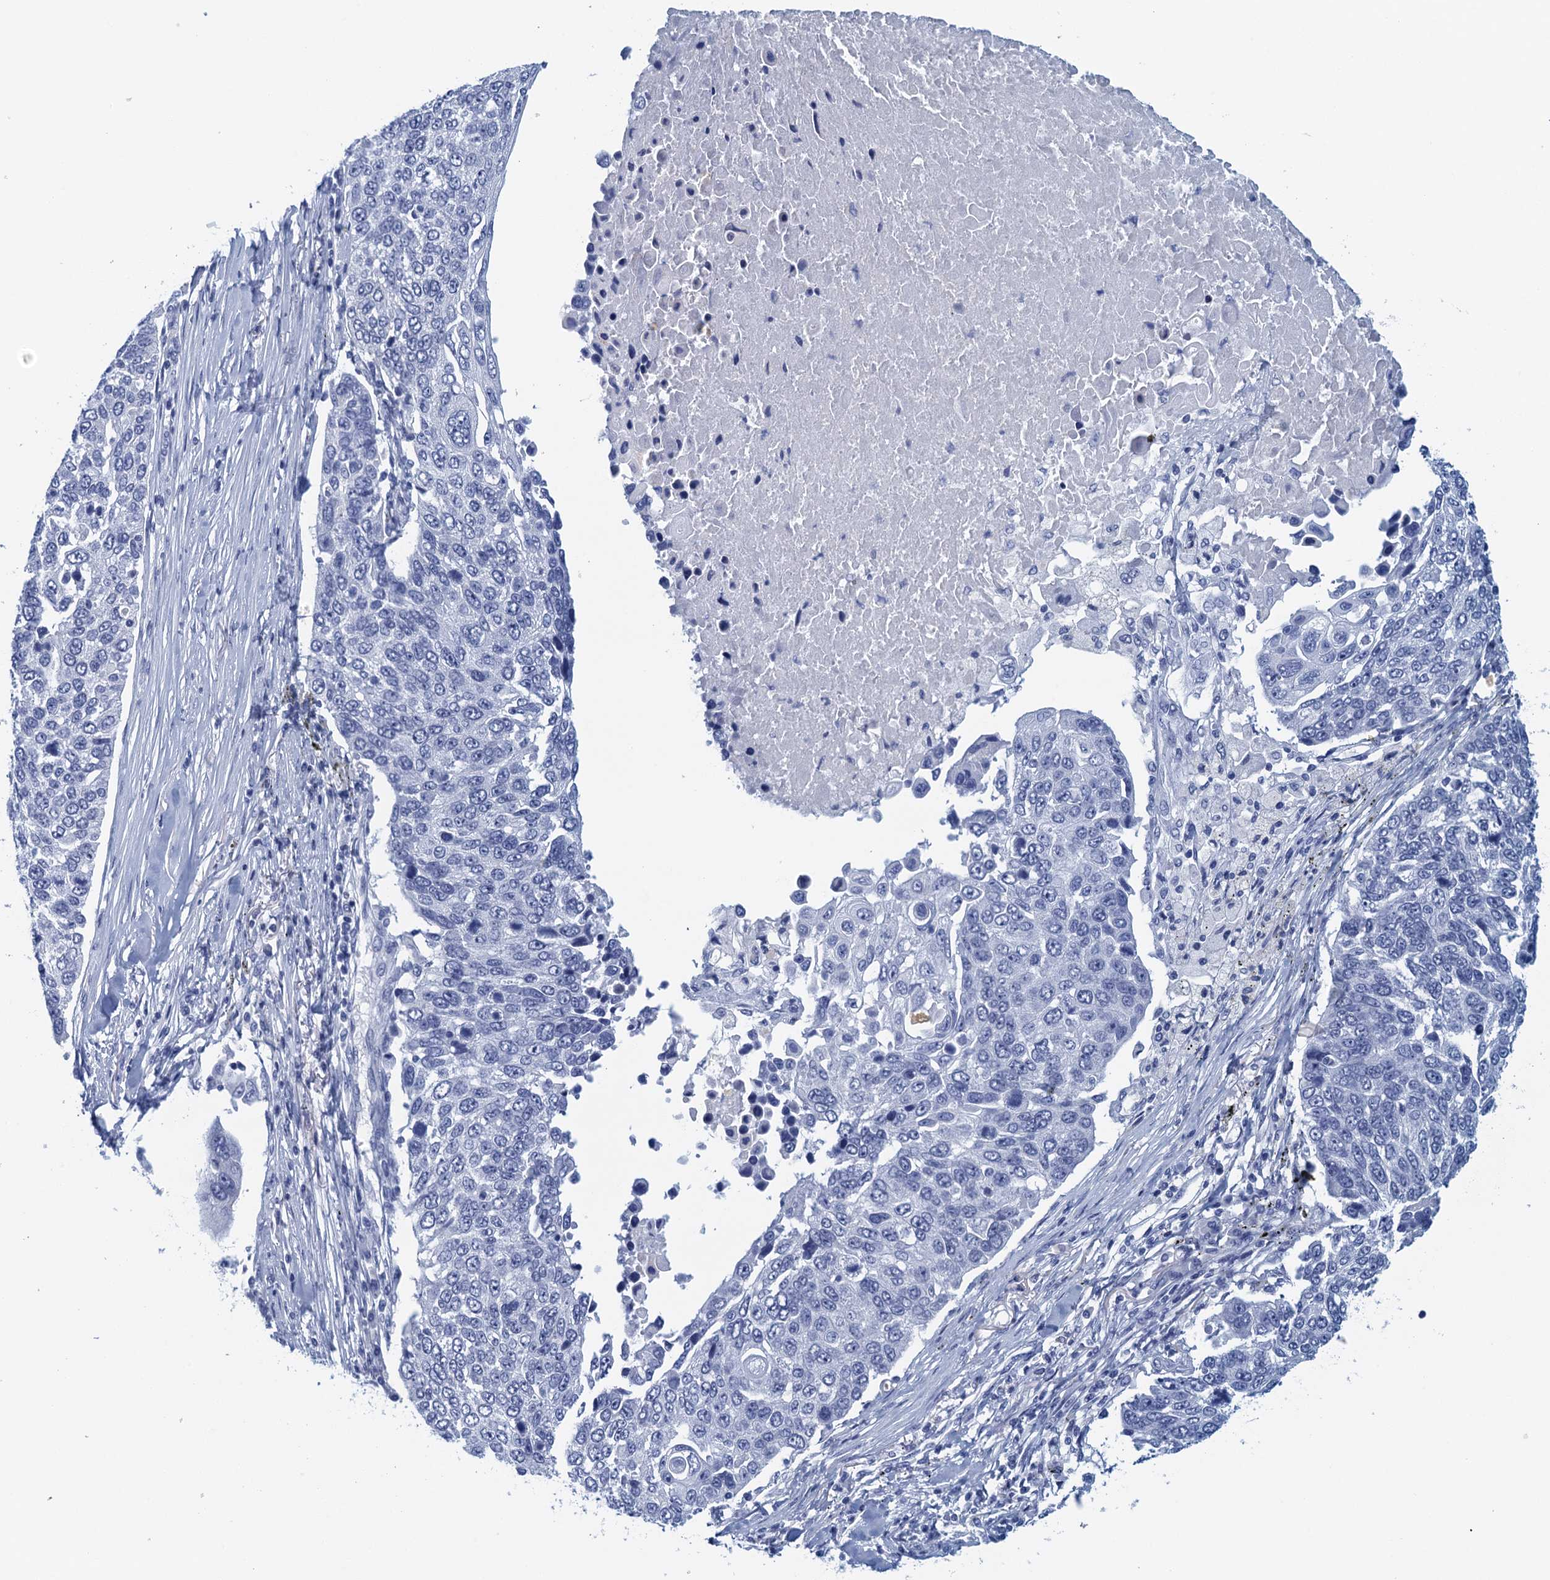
{"staining": {"intensity": "negative", "quantity": "none", "location": "none"}, "tissue": "lung cancer", "cell_type": "Tumor cells", "image_type": "cancer", "snomed": [{"axis": "morphology", "description": "Squamous cell carcinoma, NOS"}, {"axis": "topography", "description": "Lung"}], "caption": "High power microscopy micrograph of an IHC photomicrograph of squamous cell carcinoma (lung), revealing no significant positivity in tumor cells. (Brightfield microscopy of DAB immunohistochemistry at high magnification).", "gene": "CYP51A1", "patient": {"sex": "male", "age": 66}}